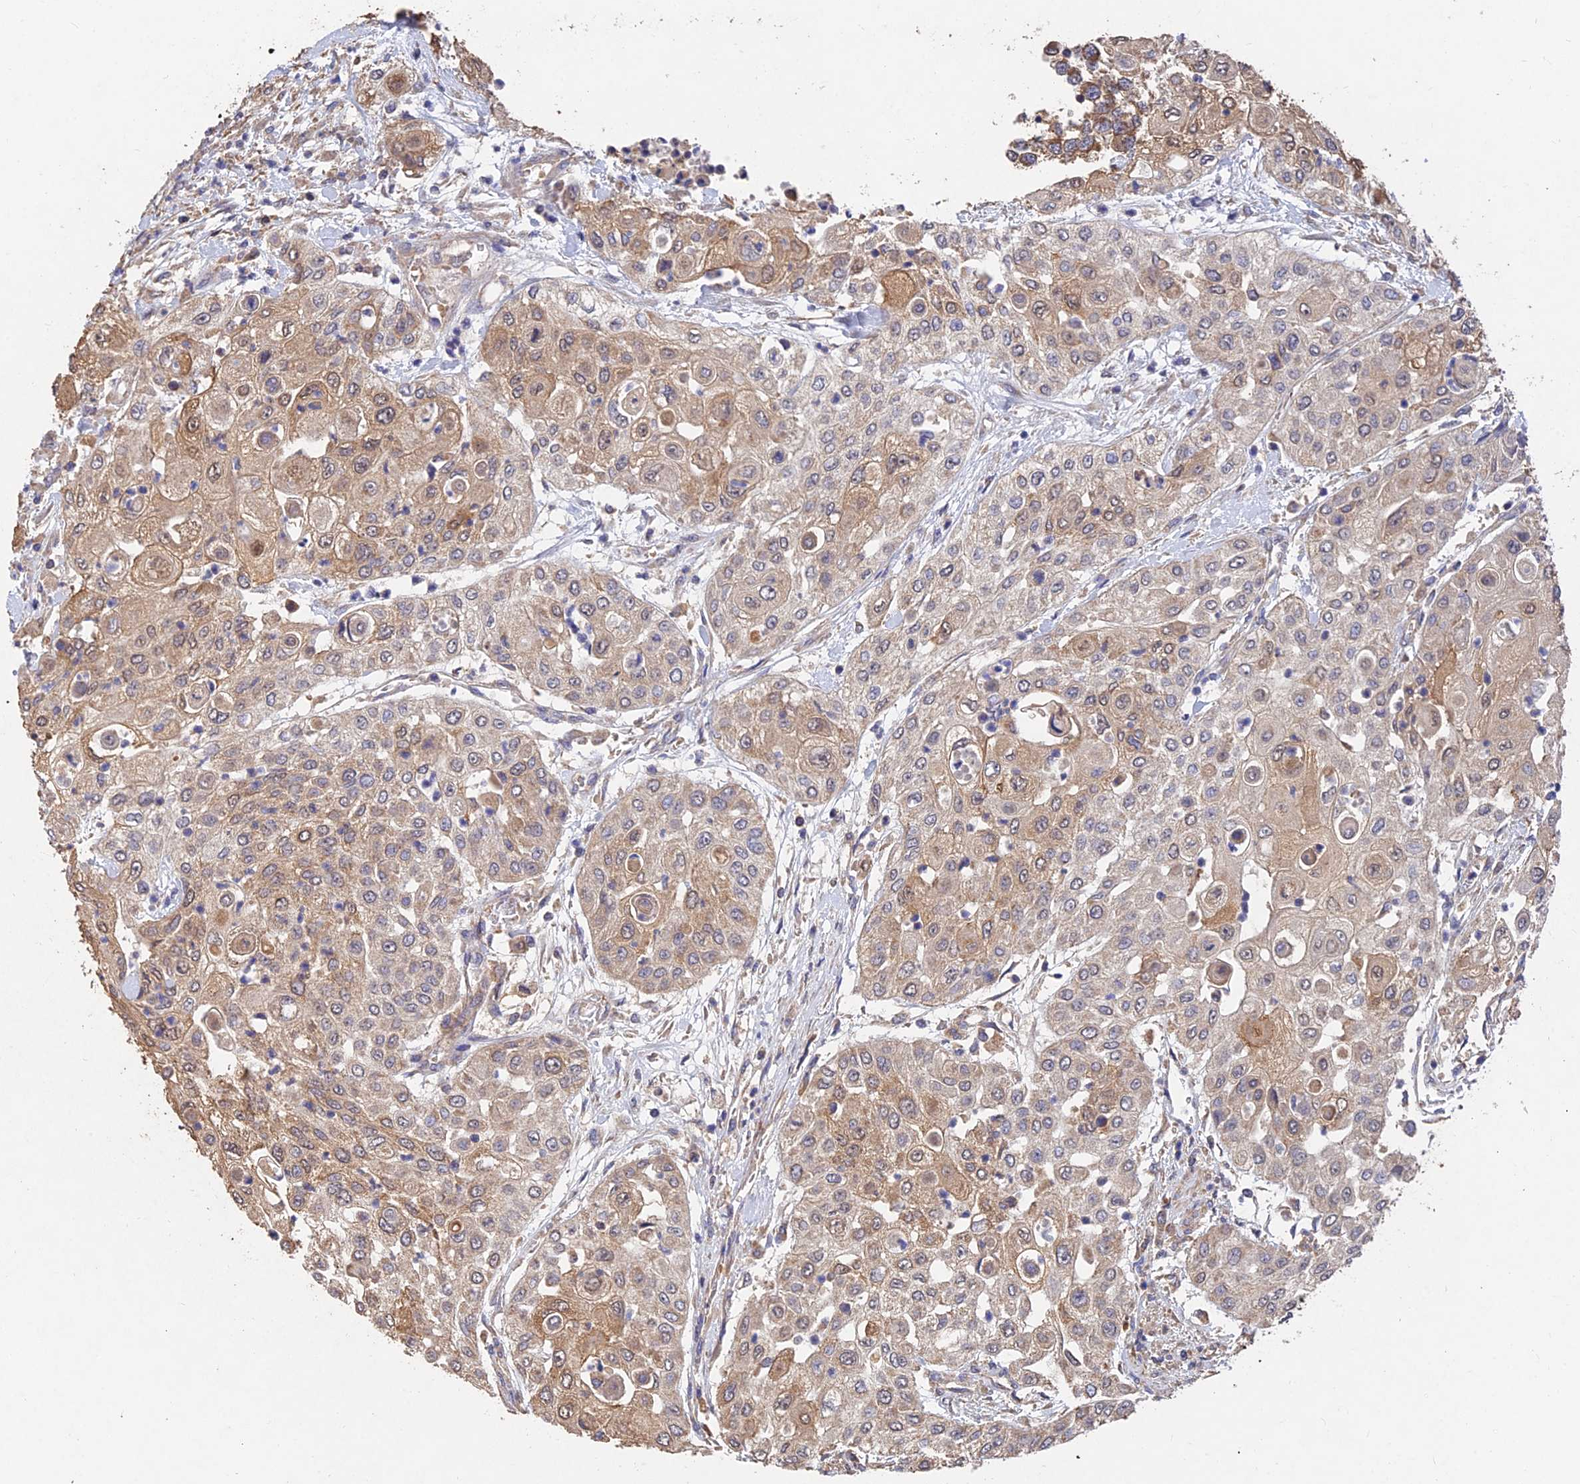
{"staining": {"intensity": "moderate", "quantity": "25%-75%", "location": "cytoplasmic/membranous"}, "tissue": "urothelial cancer", "cell_type": "Tumor cells", "image_type": "cancer", "snomed": [{"axis": "morphology", "description": "Urothelial carcinoma, High grade"}, {"axis": "topography", "description": "Urinary bladder"}], "caption": "Protein analysis of urothelial carcinoma (high-grade) tissue reveals moderate cytoplasmic/membranous positivity in approximately 25%-75% of tumor cells.", "gene": "SLC38A11", "patient": {"sex": "female", "age": 79}}